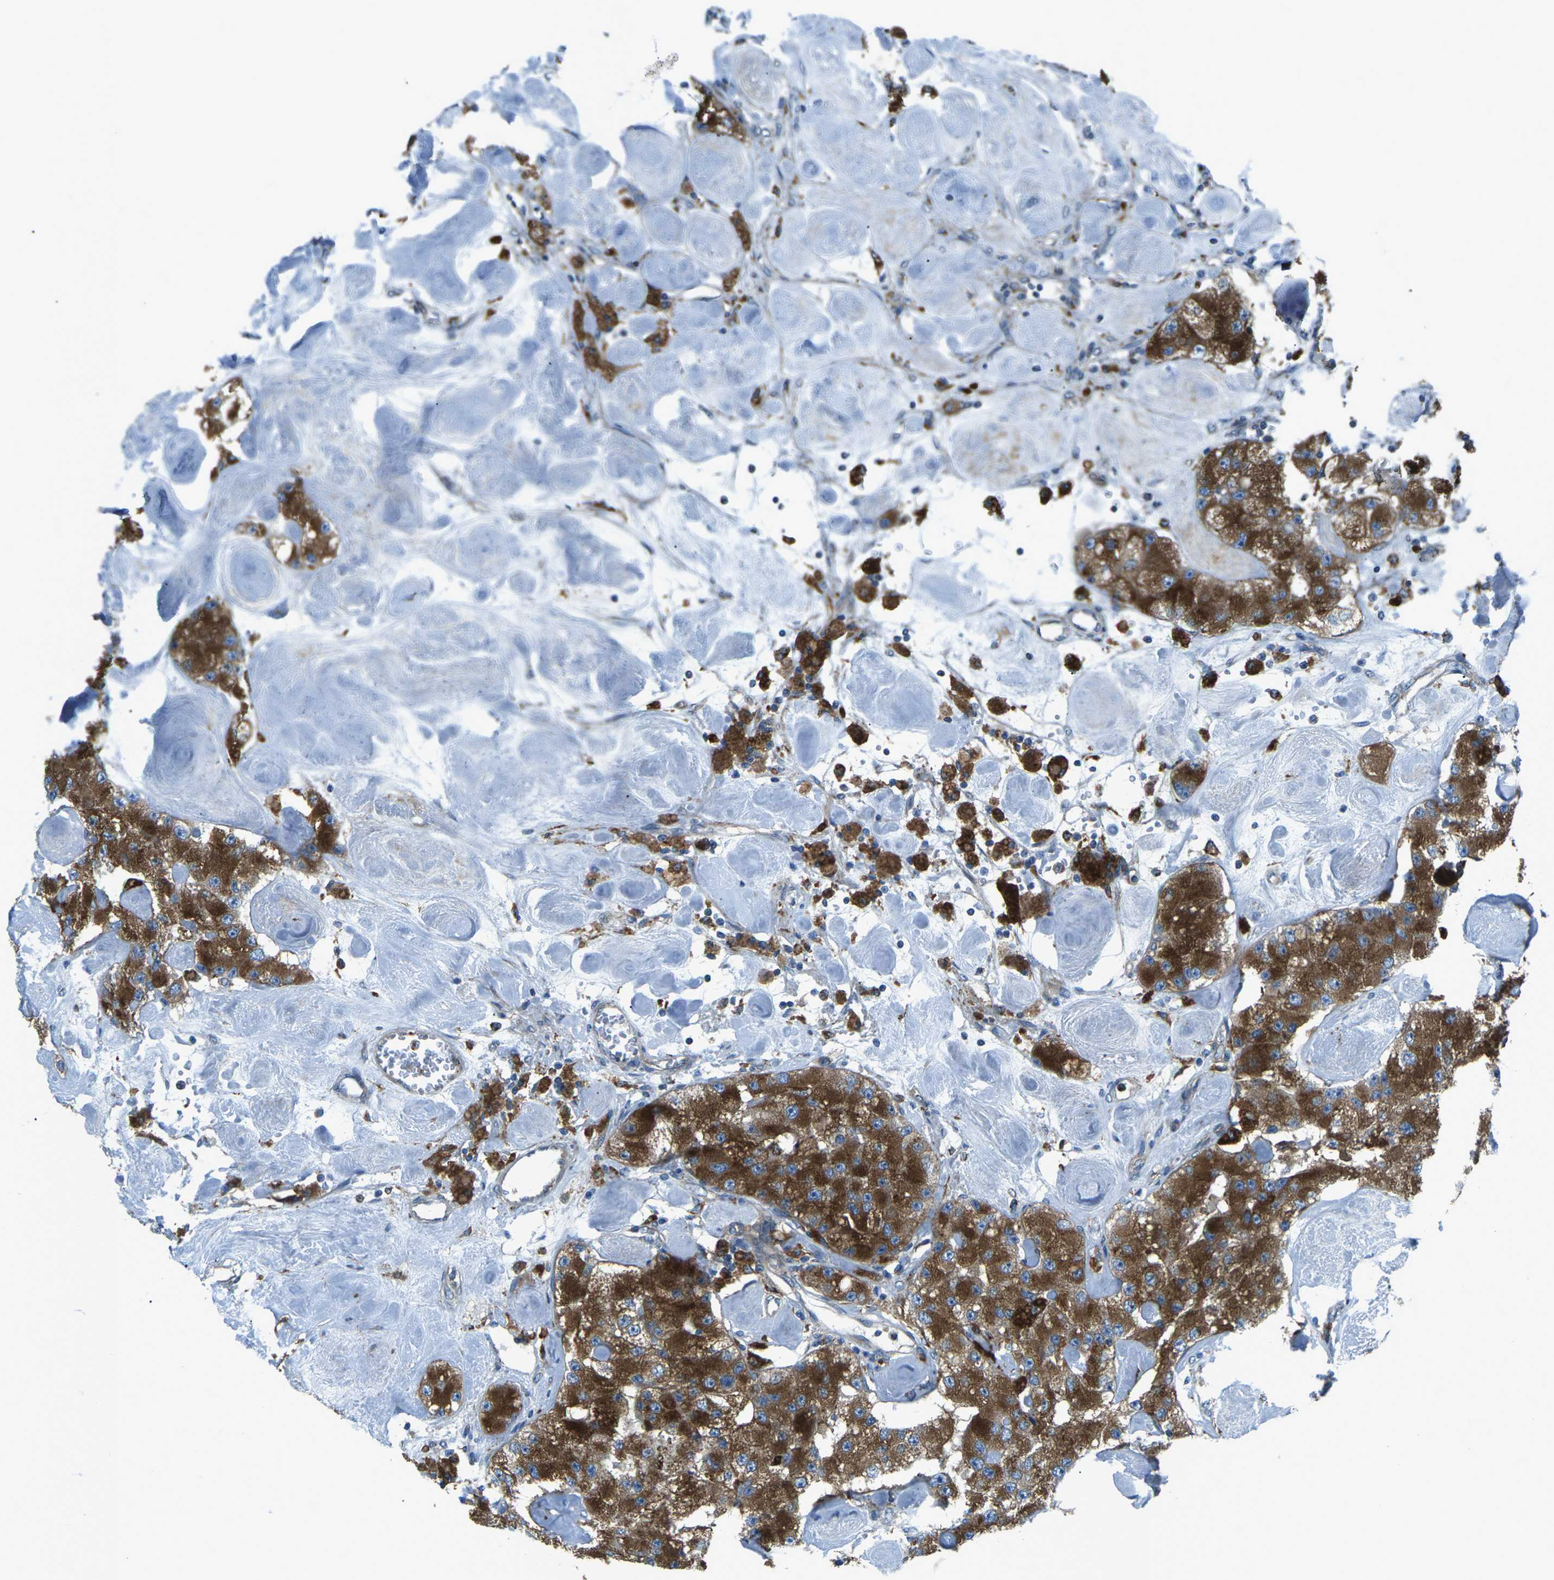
{"staining": {"intensity": "strong", "quantity": ">75%", "location": "cytoplasmic/membranous"}, "tissue": "carcinoid", "cell_type": "Tumor cells", "image_type": "cancer", "snomed": [{"axis": "morphology", "description": "Carcinoid, malignant, NOS"}, {"axis": "topography", "description": "Pancreas"}], "caption": "High-power microscopy captured an IHC histopathology image of carcinoid, revealing strong cytoplasmic/membranous staining in approximately >75% of tumor cells.", "gene": "CDK17", "patient": {"sex": "male", "age": 41}}